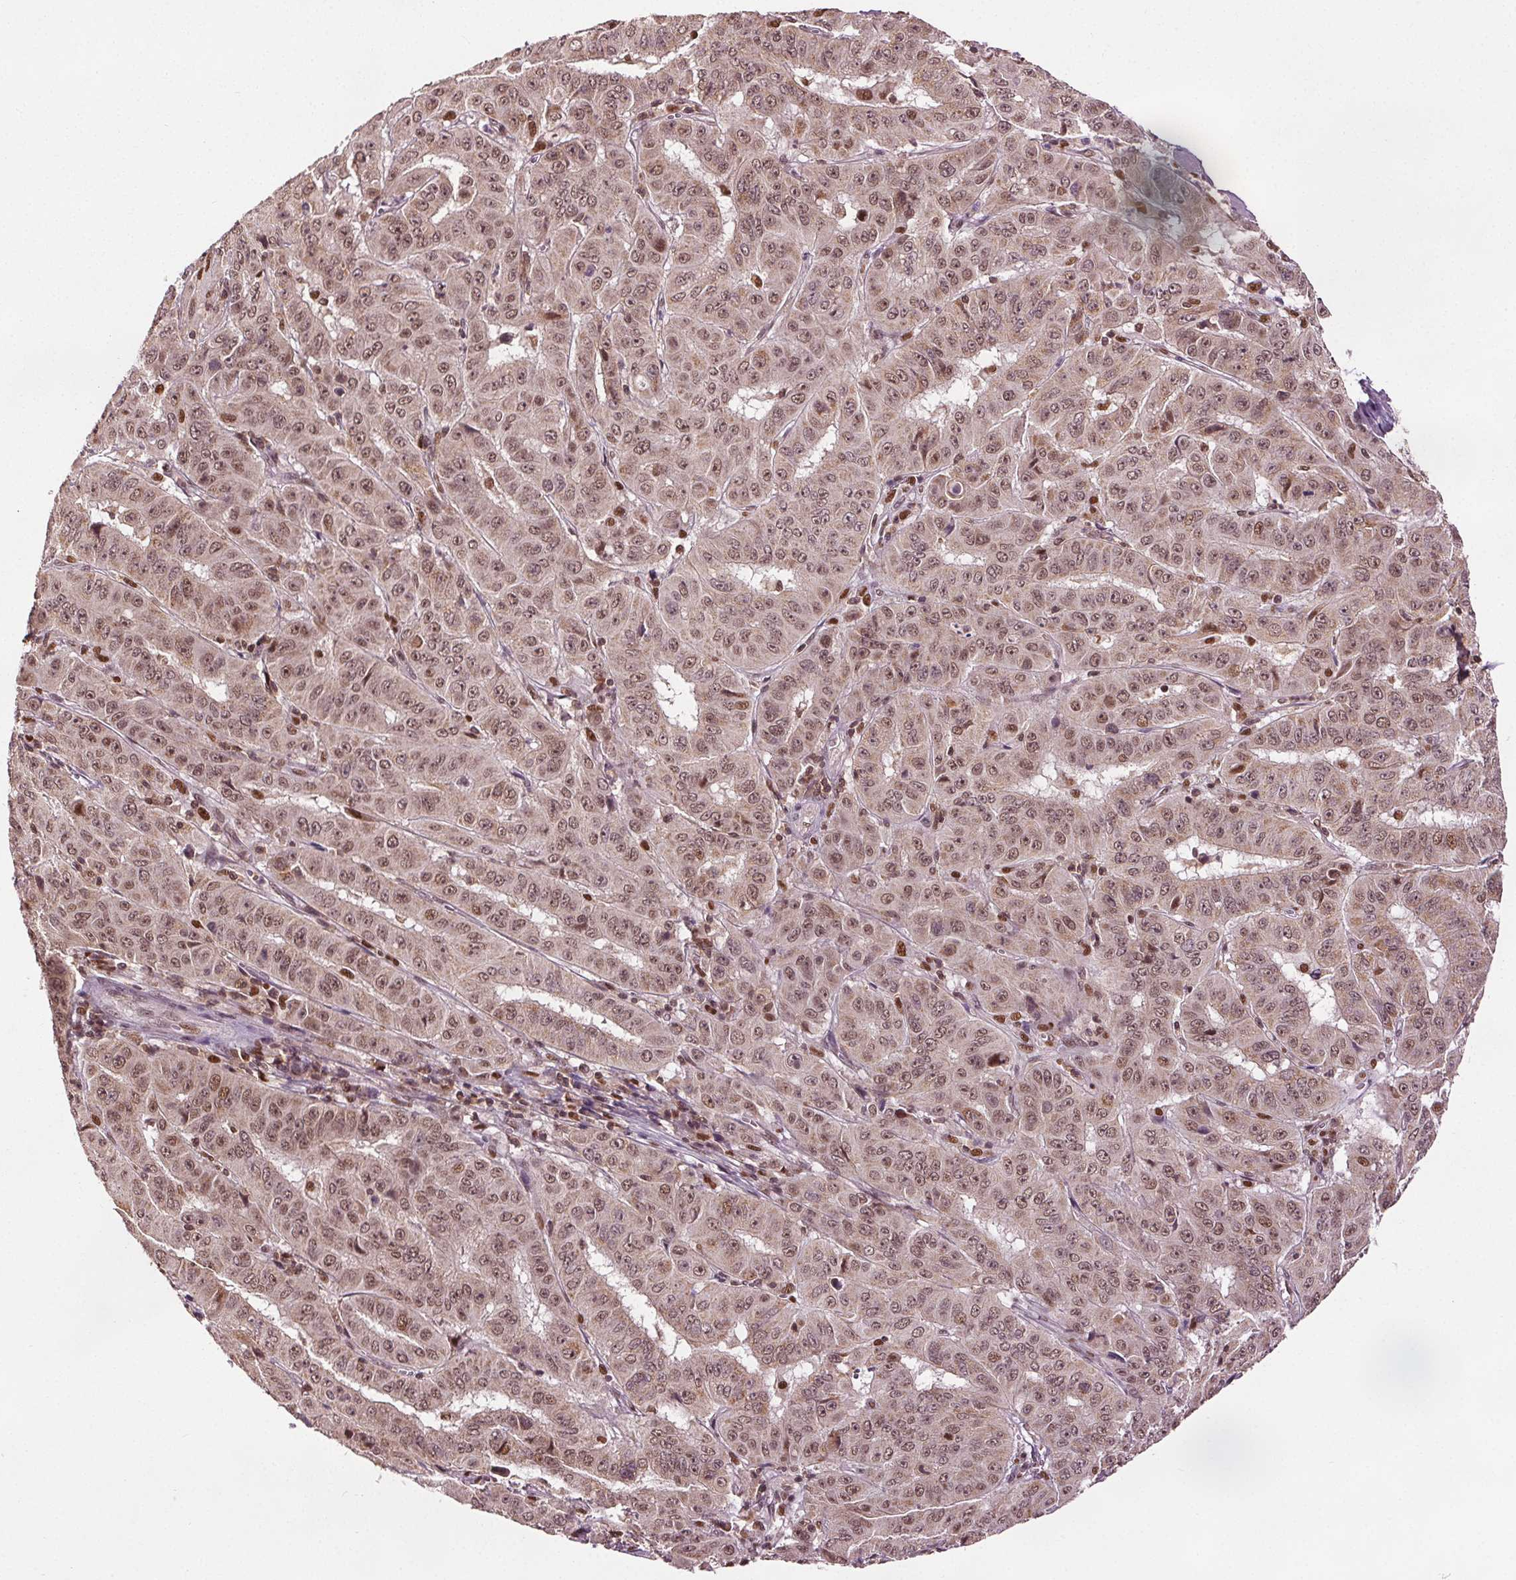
{"staining": {"intensity": "weak", "quantity": ">75%", "location": "cytoplasmic/membranous,nuclear"}, "tissue": "pancreatic cancer", "cell_type": "Tumor cells", "image_type": "cancer", "snomed": [{"axis": "morphology", "description": "Adenocarcinoma, NOS"}, {"axis": "topography", "description": "Pancreas"}], "caption": "A photomicrograph of pancreatic cancer stained for a protein demonstrates weak cytoplasmic/membranous and nuclear brown staining in tumor cells.", "gene": "DDX11", "patient": {"sex": "male", "age": 63}}